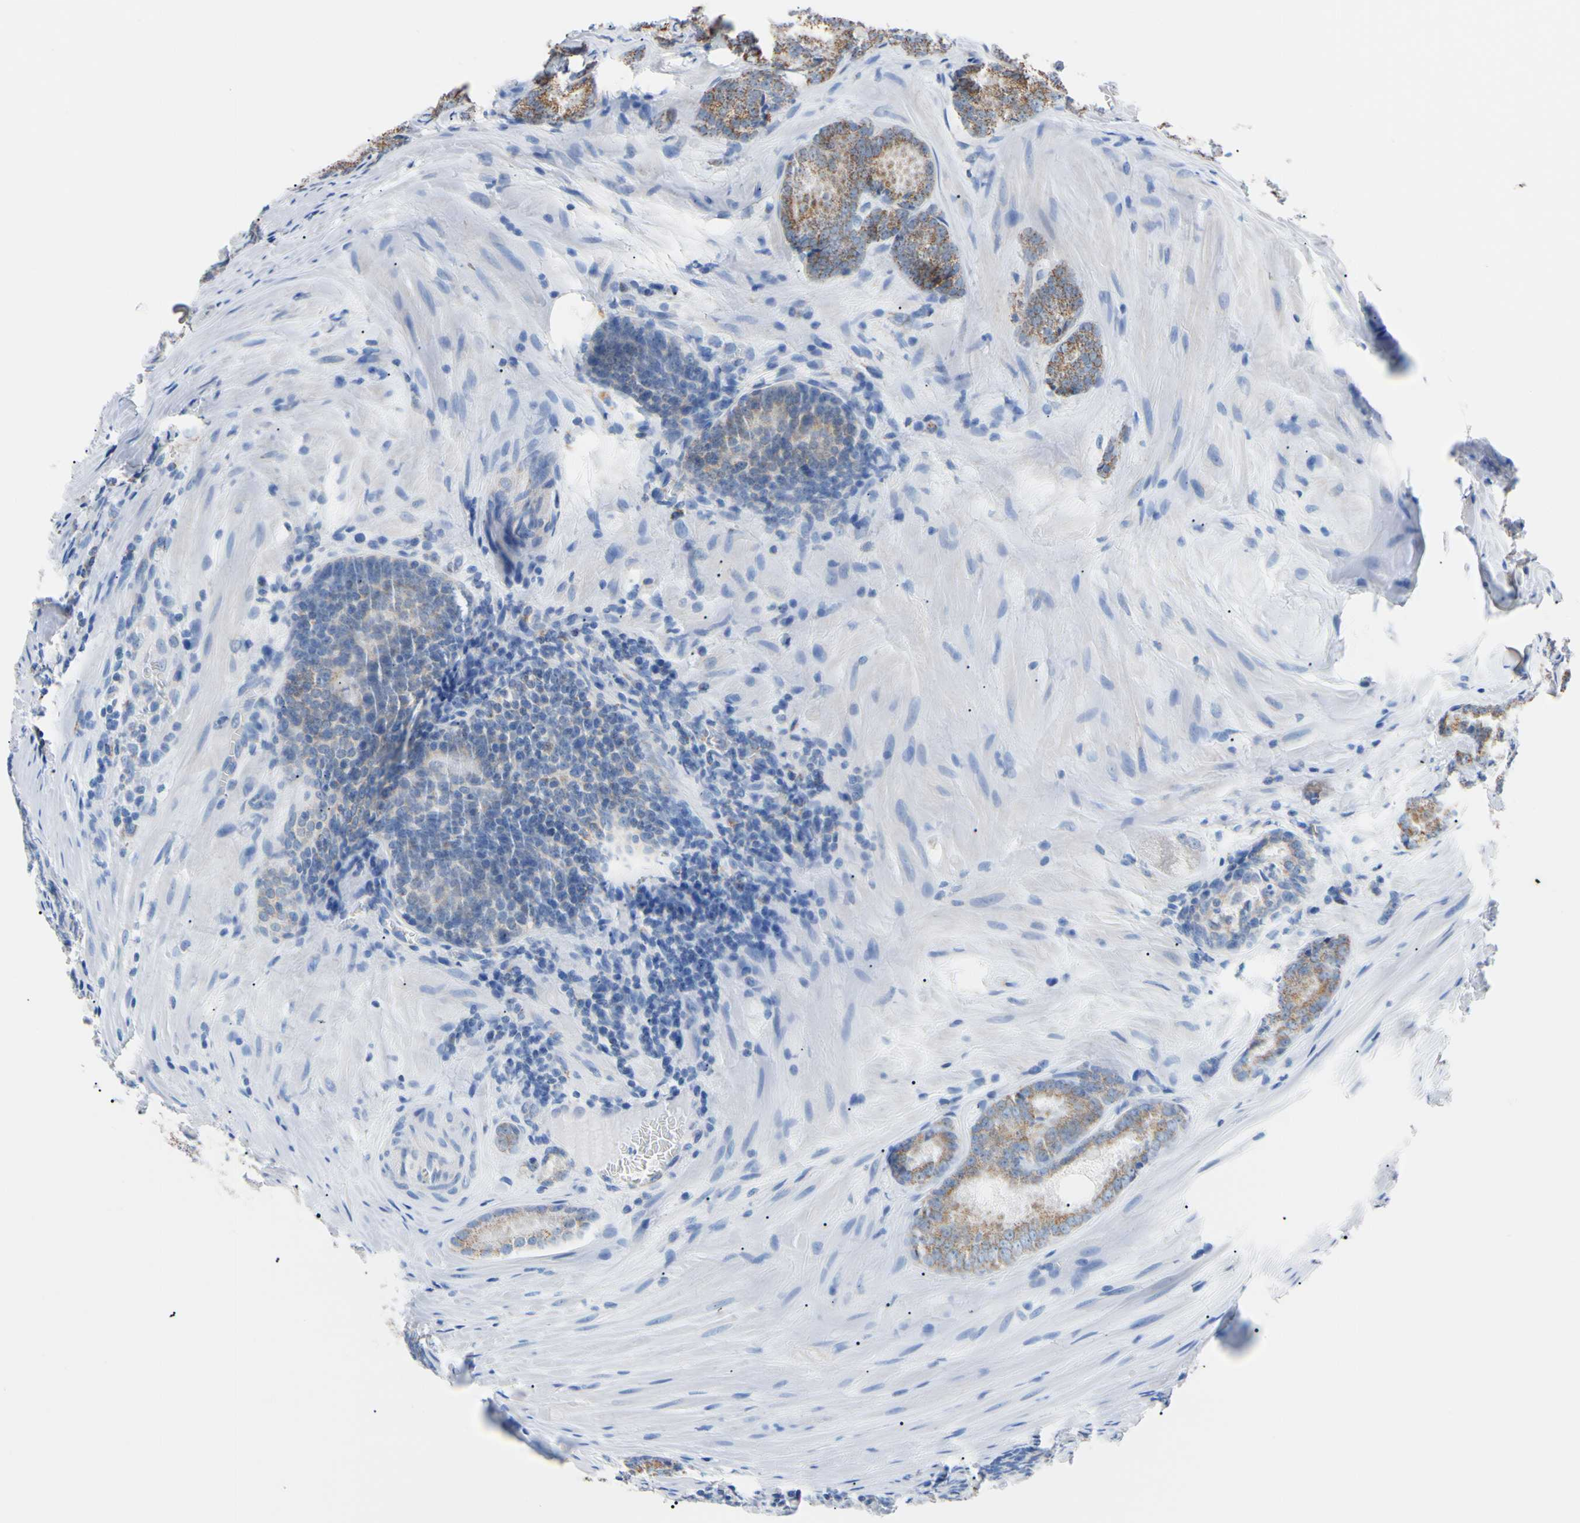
{"staining": {"intensity": "moderate", "quantity": ">75%", "location": "cytoplasmic/membranous"}, "tissue": "prostate cancer", "cell_type": "Tumor cells", "image_type": "cancer", "snomed": [{"axis": "morphology", "description": "Adenocarcinoma, Low grade"}, {"axis": "topography", "description": "Prostate"}], "caption": "The micrograph demonstrates immunohistochemical staining of prostate cancer (adenocarcinoma (low-grade)). There is moderate cytoplasmic/membranous positivity is identified in approximately >75% of tumor cells.", "gene": "CLPP", "patient": {"sex": "male", "age": 64}}